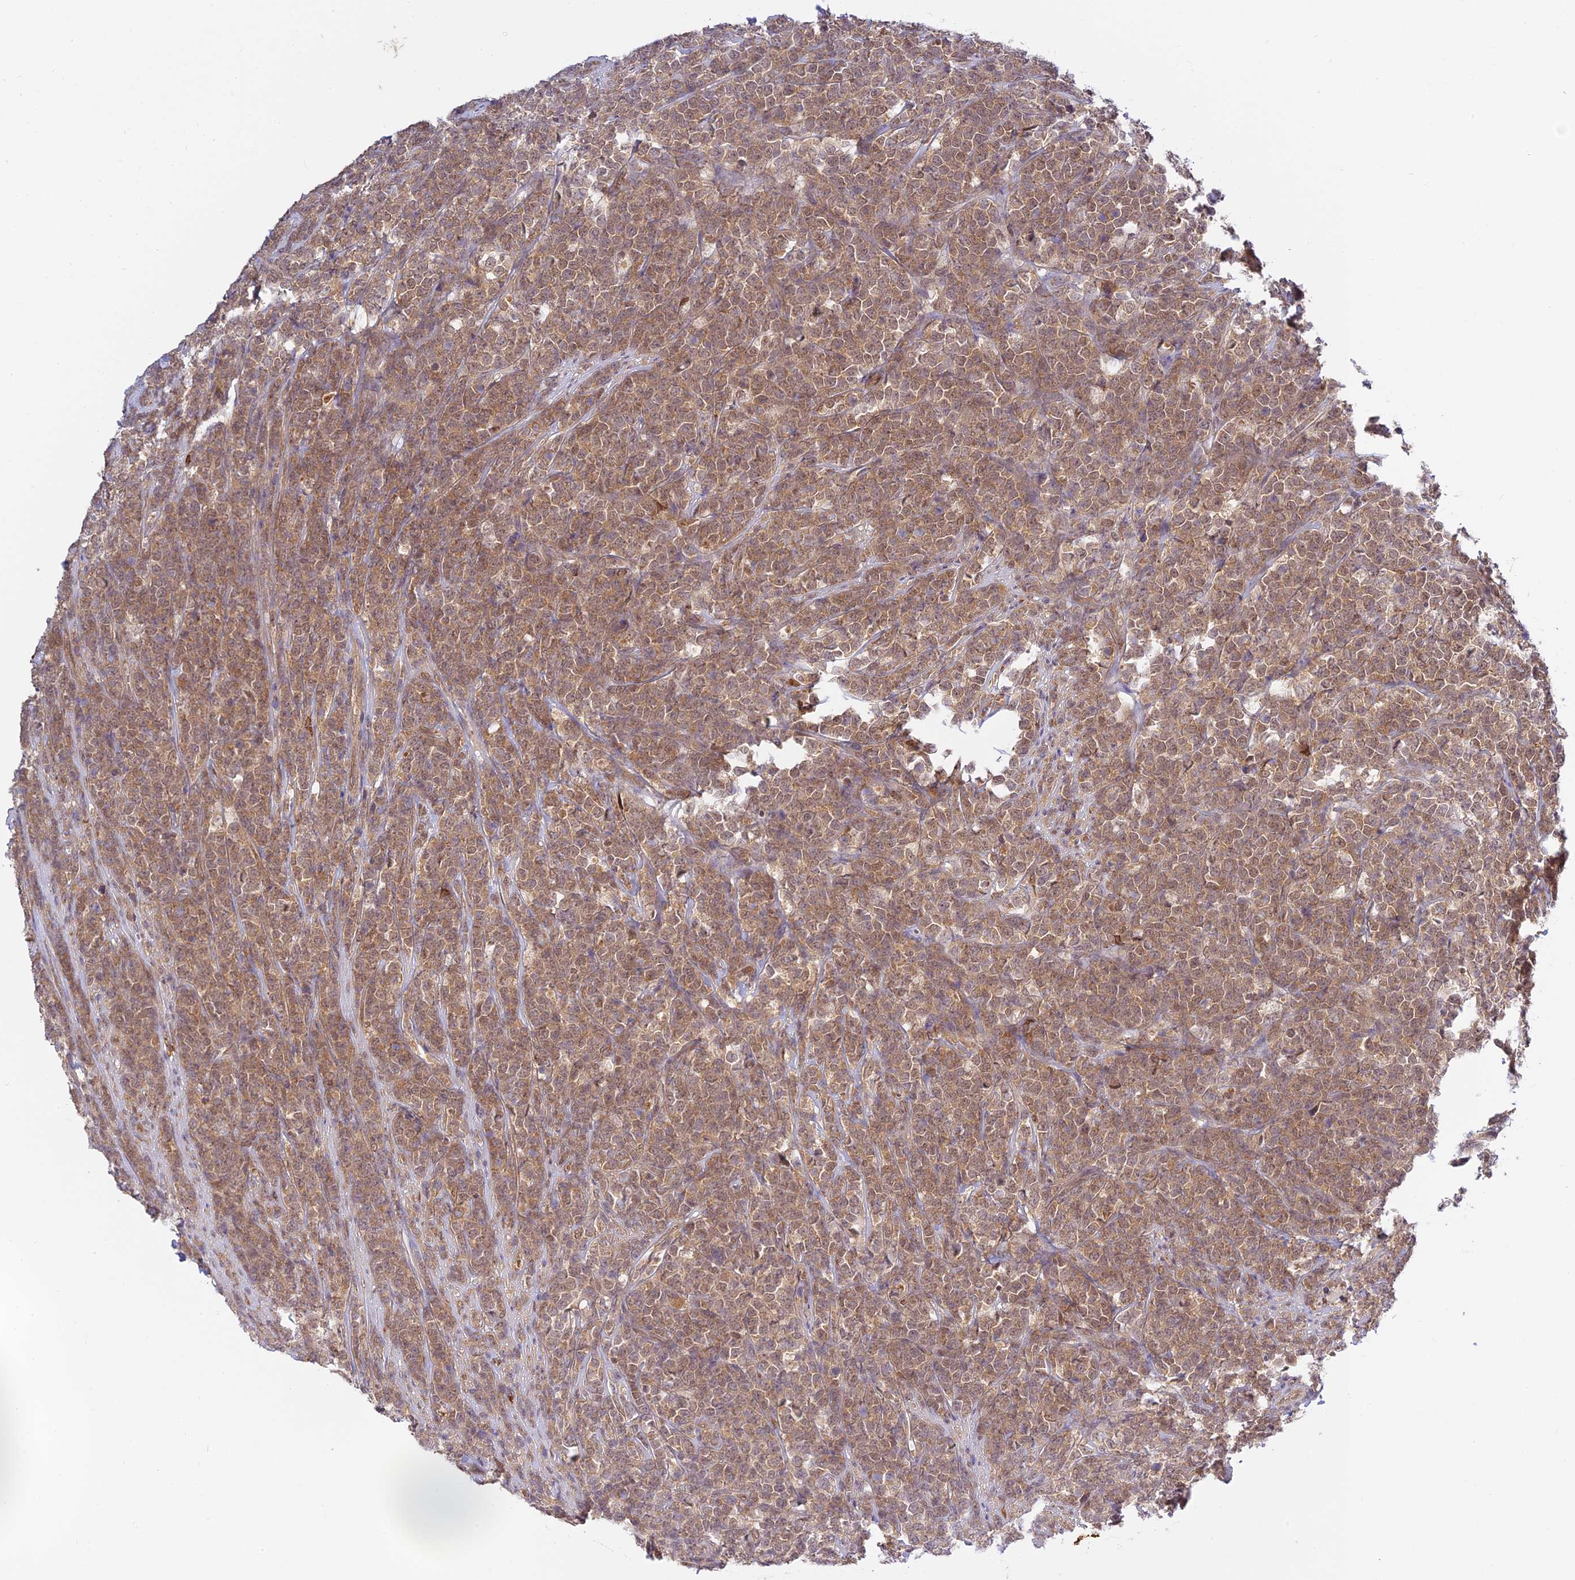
{"staining": {"intensity": "moderate", "quantity": ">75%", "location": "cytoplasmic/membranous,nuclear"}, "tissue": "lymphoma", "cell_type": "Tumor cells", "image_type": "cancer", "snomed": [{"axis": "morphology", "description": "Malignant lymphoma, non-Hodgkin's type, High grade"}, {"axis": "topography", "description": "Small intestine"}], "caption": "Moderate cytoplasmic/membranous and nuclear positivity is appreciated in about >75% of tumor cells in high-grade malignant lymphoma, non-Hodgkin's type. Immunohistochemistry stains the protein of interest in brown and the nuclei are stained blue.", "gene": "SKIC8", "patient": {"sex": "male", "age": 8}}